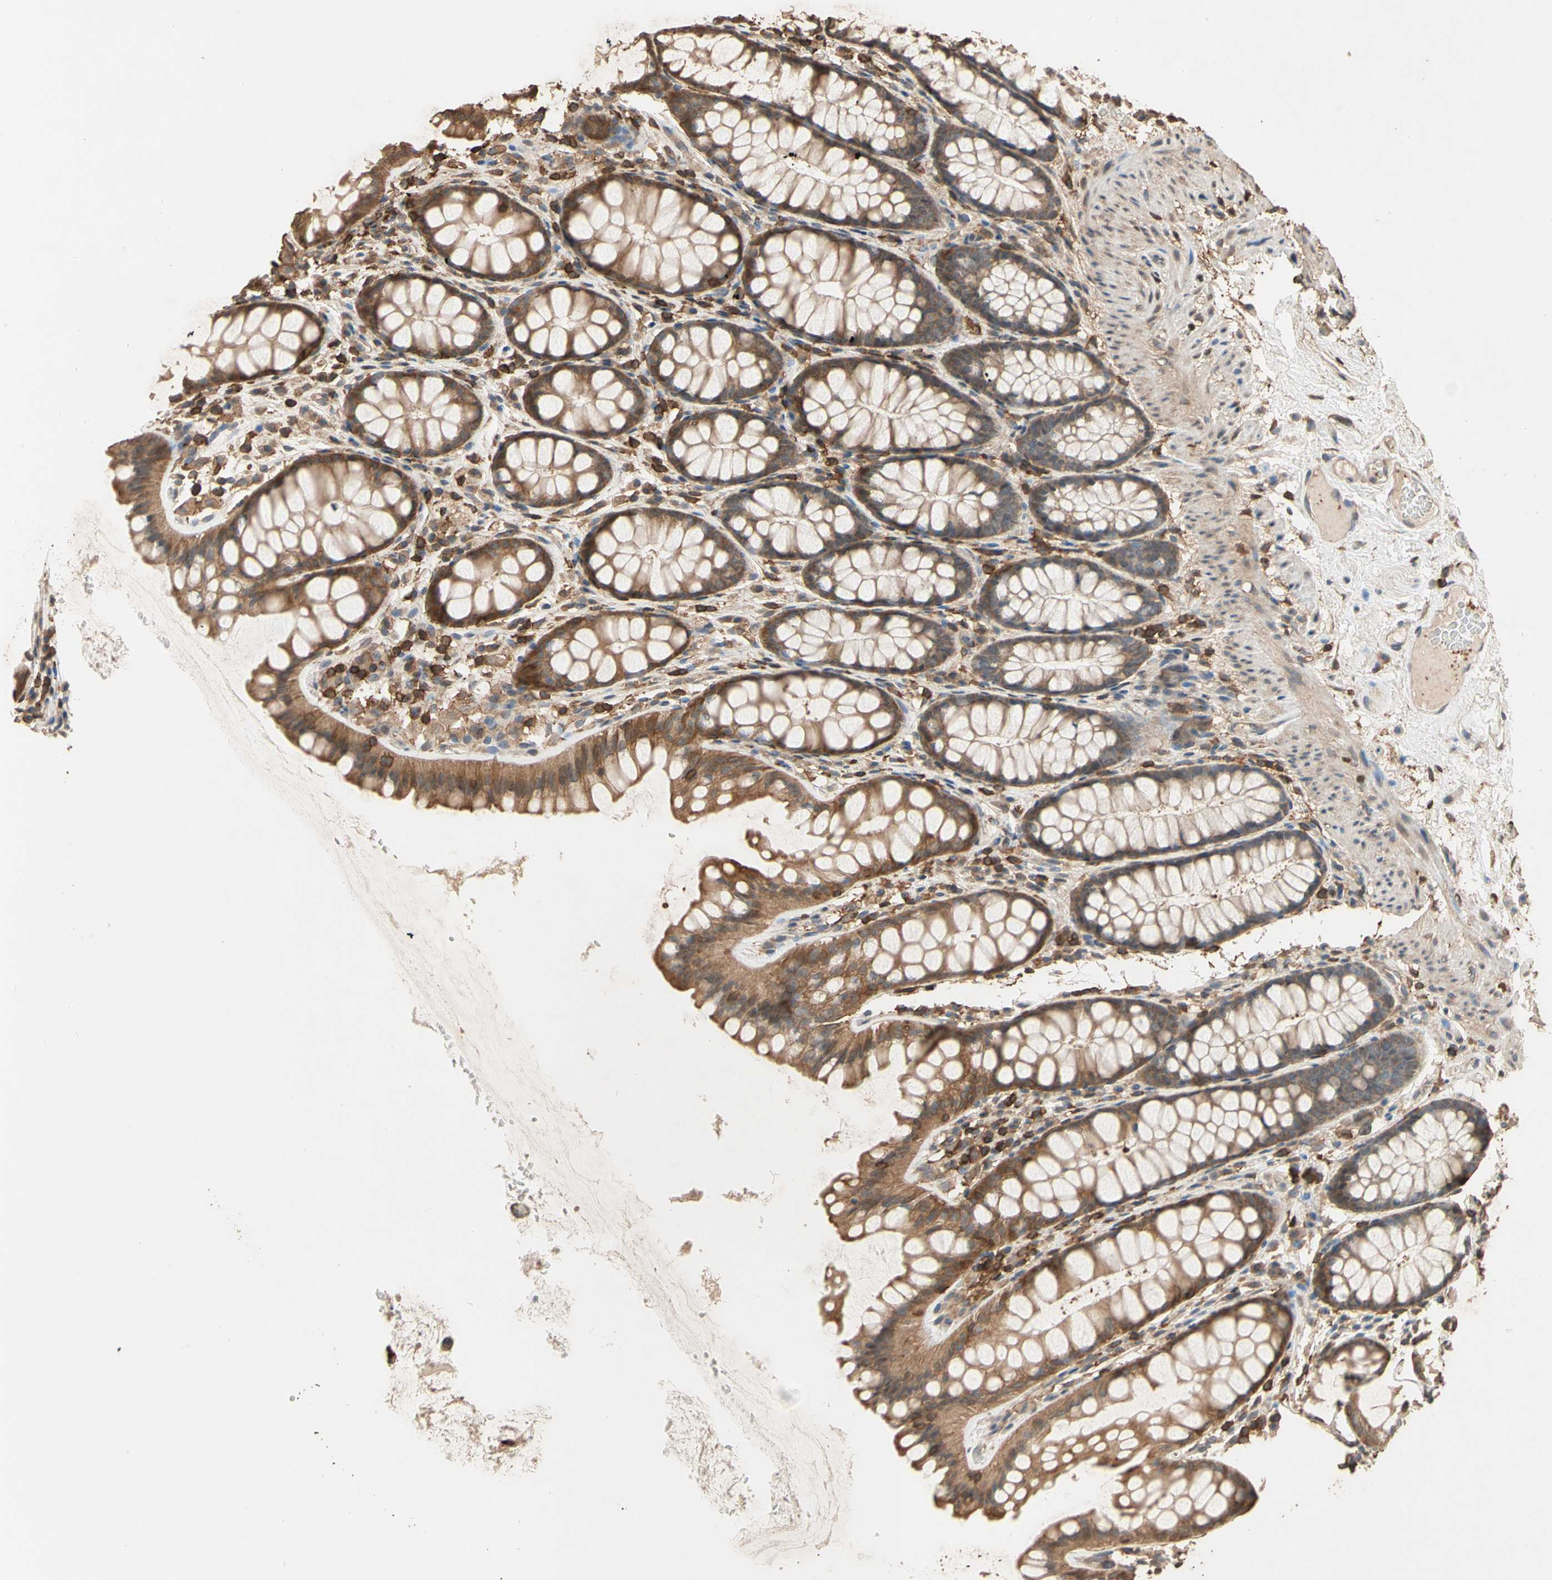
{"staining": {"intensity": "weak", "quantity": "25%-75%", "location": "cytoplasmic/membranous"}, "tissue": "colon", "cell_type": "Endothelial cells", "image_type": "normal", "snomed": [{"axis": "morphology", "description": "Normal tissue, NOS"}, {"axis": "topography", "description": "Colon"}], "caption": "Benign colon displays weak cytoplasmic/membranous positivity in about 25%-75% of endothelial cells.", "gene": "MAP3K10", "patient": {"sex": "female", "age": 55}}